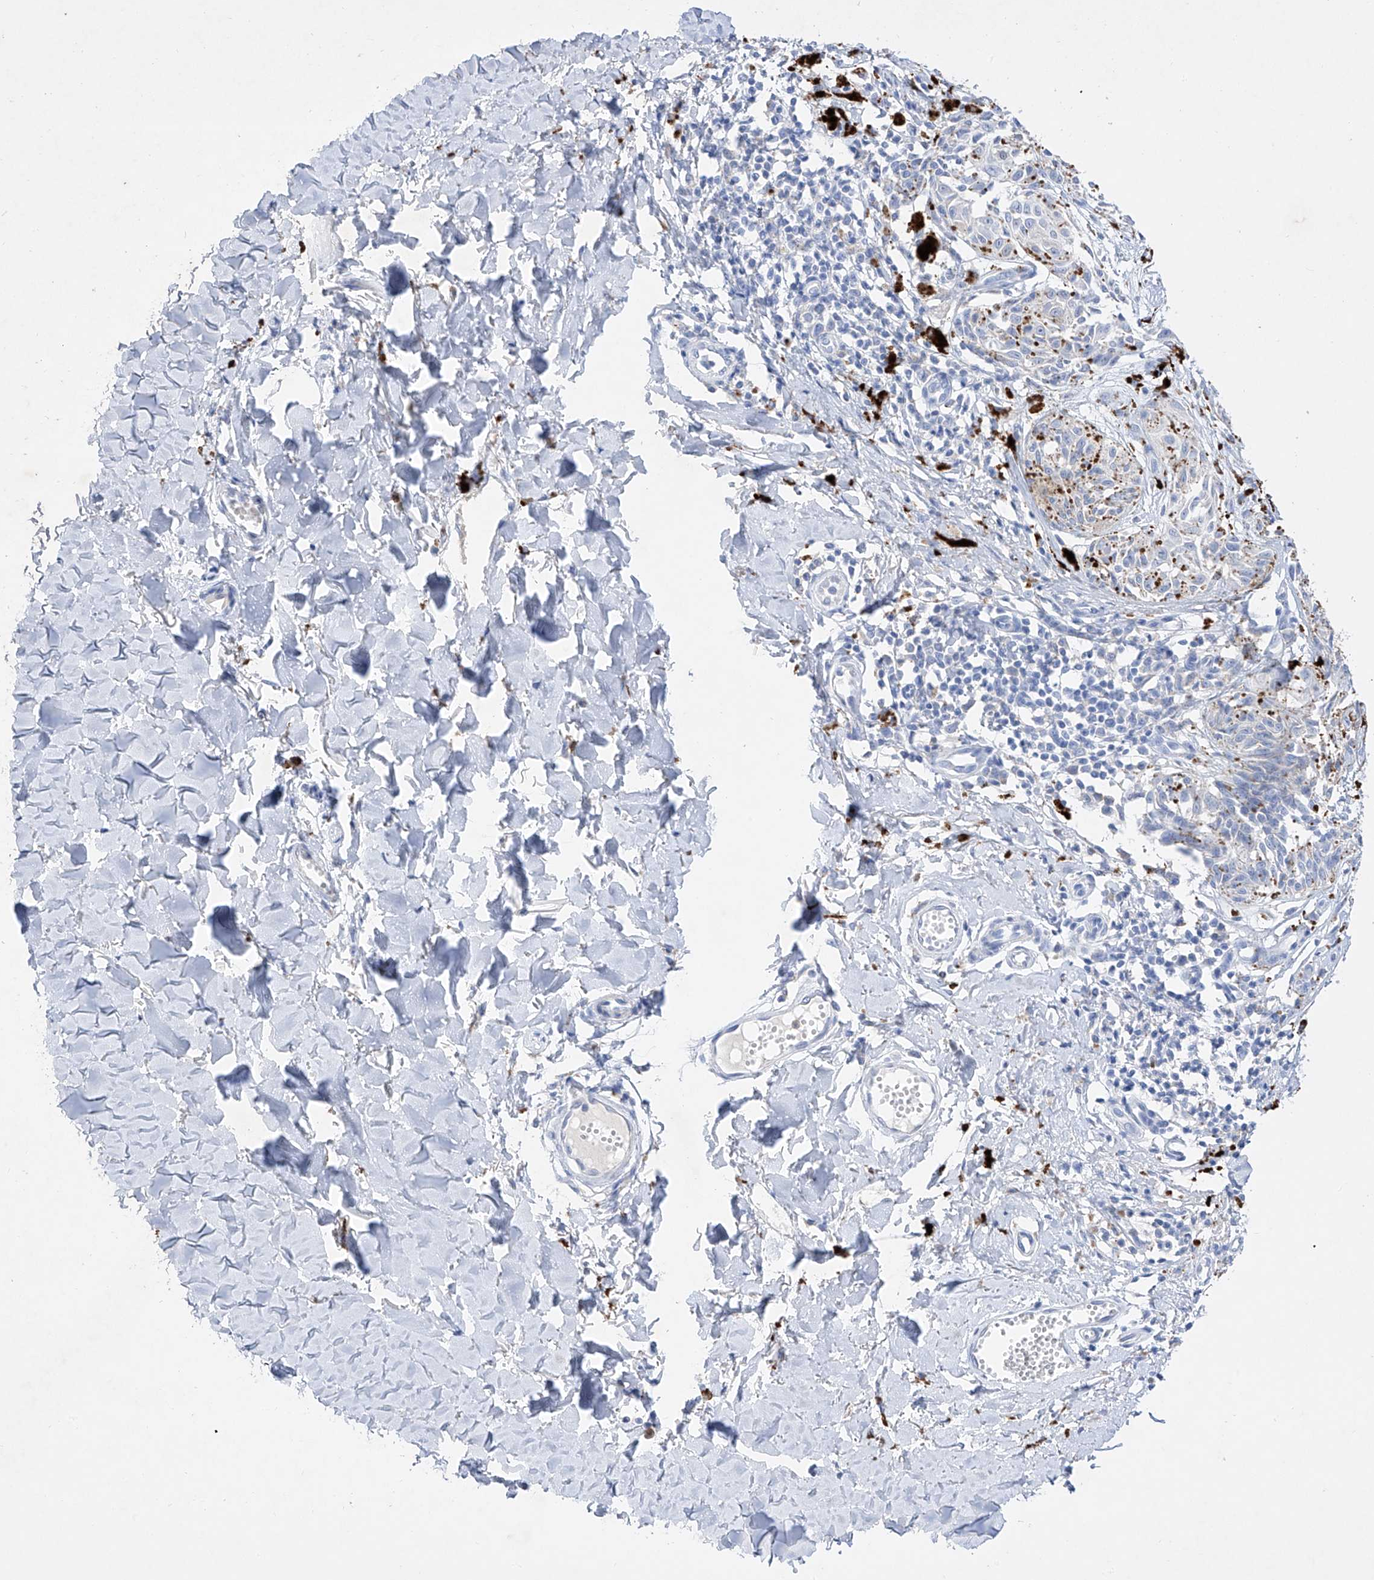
{"staining": {"intensity": "negative", "quantity": "none", "location": "none"}, "tissue": "melanoma", "cell_type": "Tumor cells", "image_type": "cancer", "snomed": [{"axis": "morphology", "description": "Malignant melanoma, NOS"}, {"axis": "topography", "description": "Skin"}], "caption": "Tumor cells show no significant positivity in melanoma.", "gene": "TM7SF2", "patient": {"sex": "male", "age": 53}}